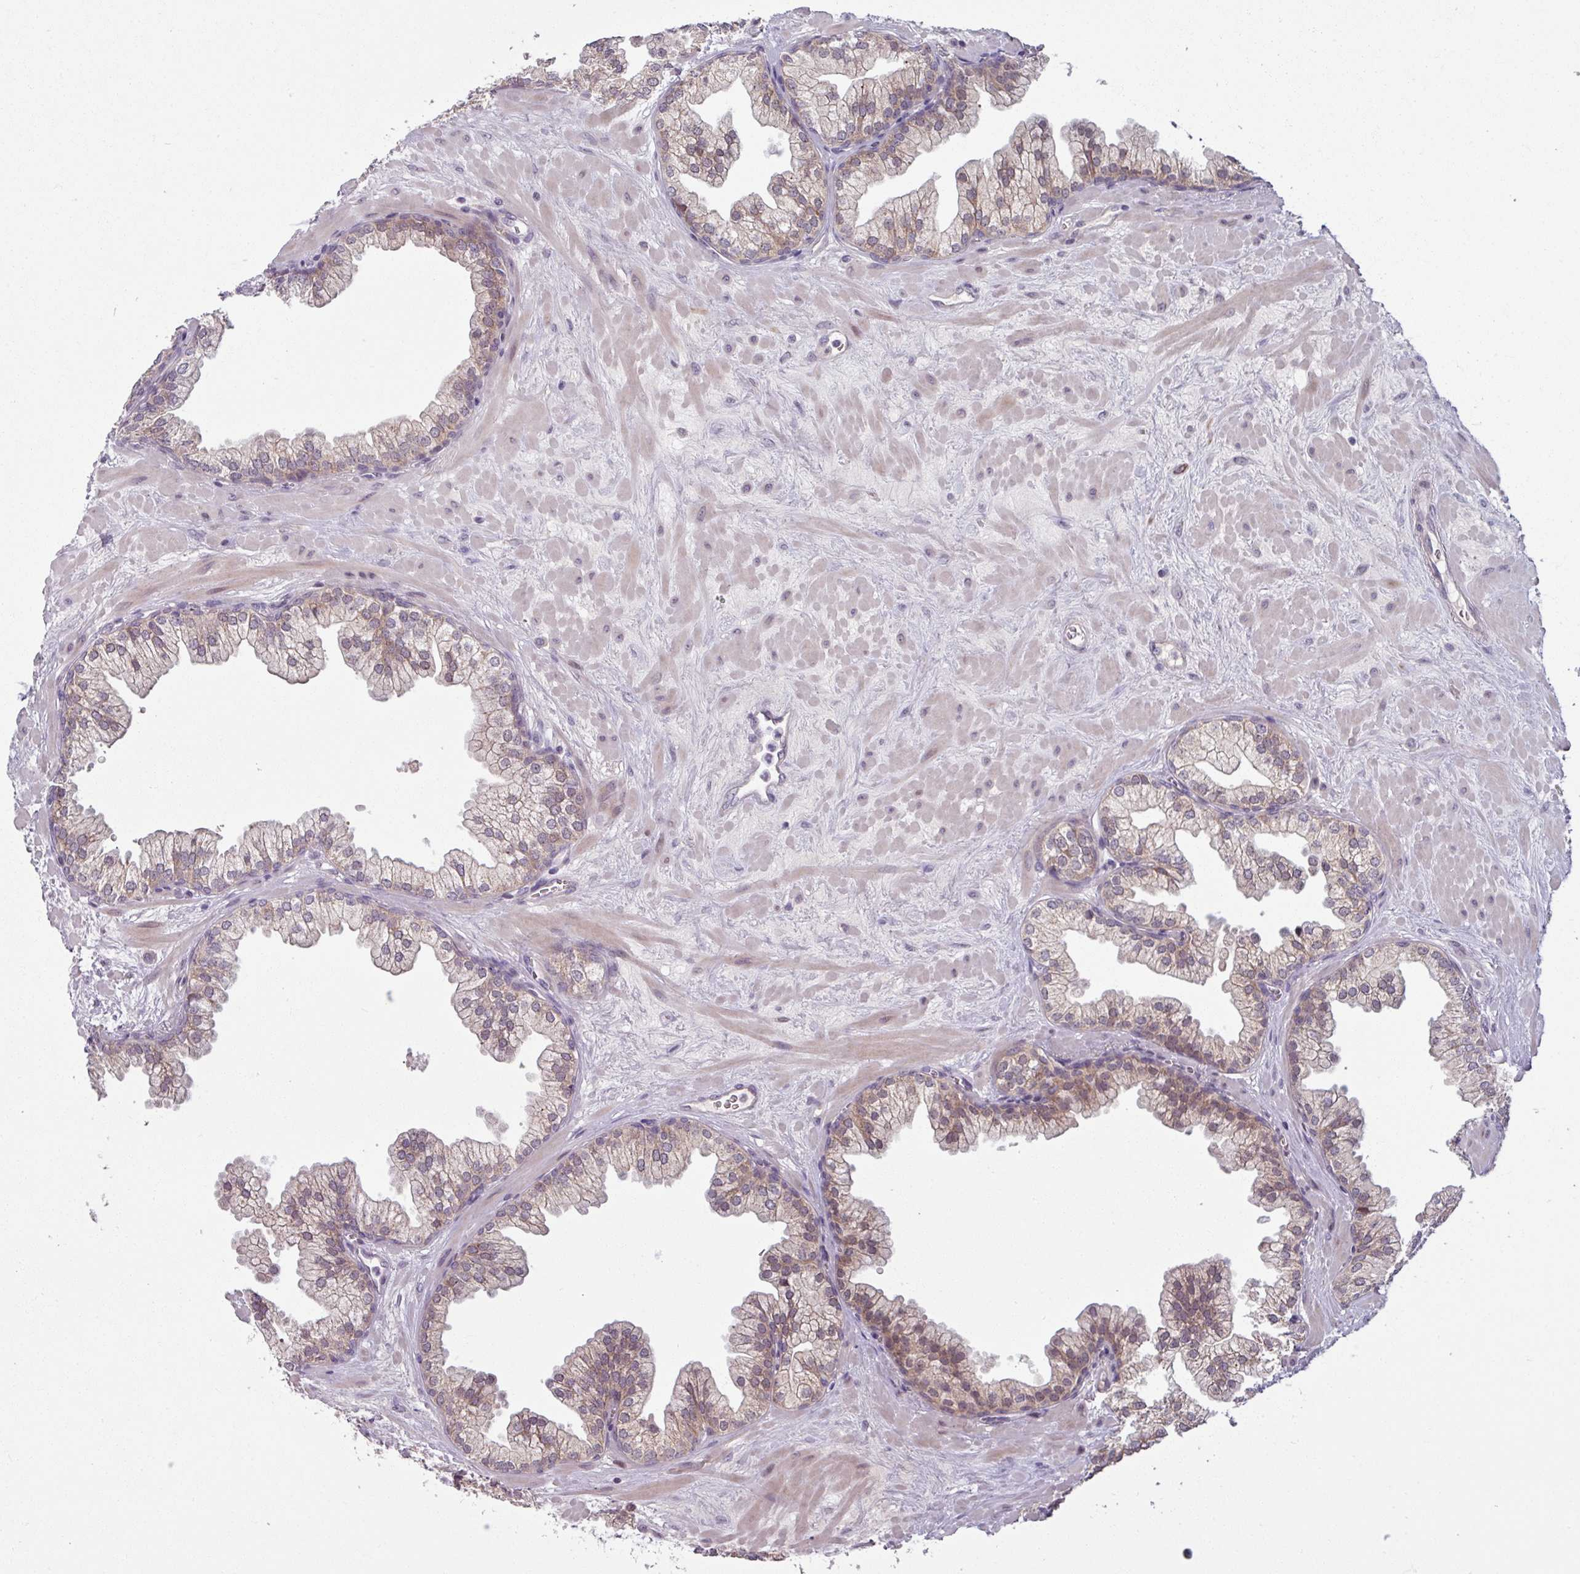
{"staining": {"intensity": "weak", "quantity": "25%-75%", "location": "cytoplasmic/membranous,nuclear"}, "tissue": "prostate", "cell_type": "Glandular cells", "image_type": "normal", "snomed": [{"axis": "morphology", "description": "Normal tissue, NOS"}, {"axis": "topography", "description": "Prostate"}, {"axis": "topography", "description": "Peripheral nerve tissue"}], "caption": "Immunohistochemistry (IHC) histopathology image of unremarkable prostate: human prostate stained using immunohistochemistry (IHC) demonstrates low levels of weak protein expression localized specifically in the cytoplasmic/membranous,nuclear of glandular cells, appearing as a cytoplasmic/membranous,nuclear brown color.", "gene": "OGFOD3", "patient": {"sex": "male", "age": 61}}